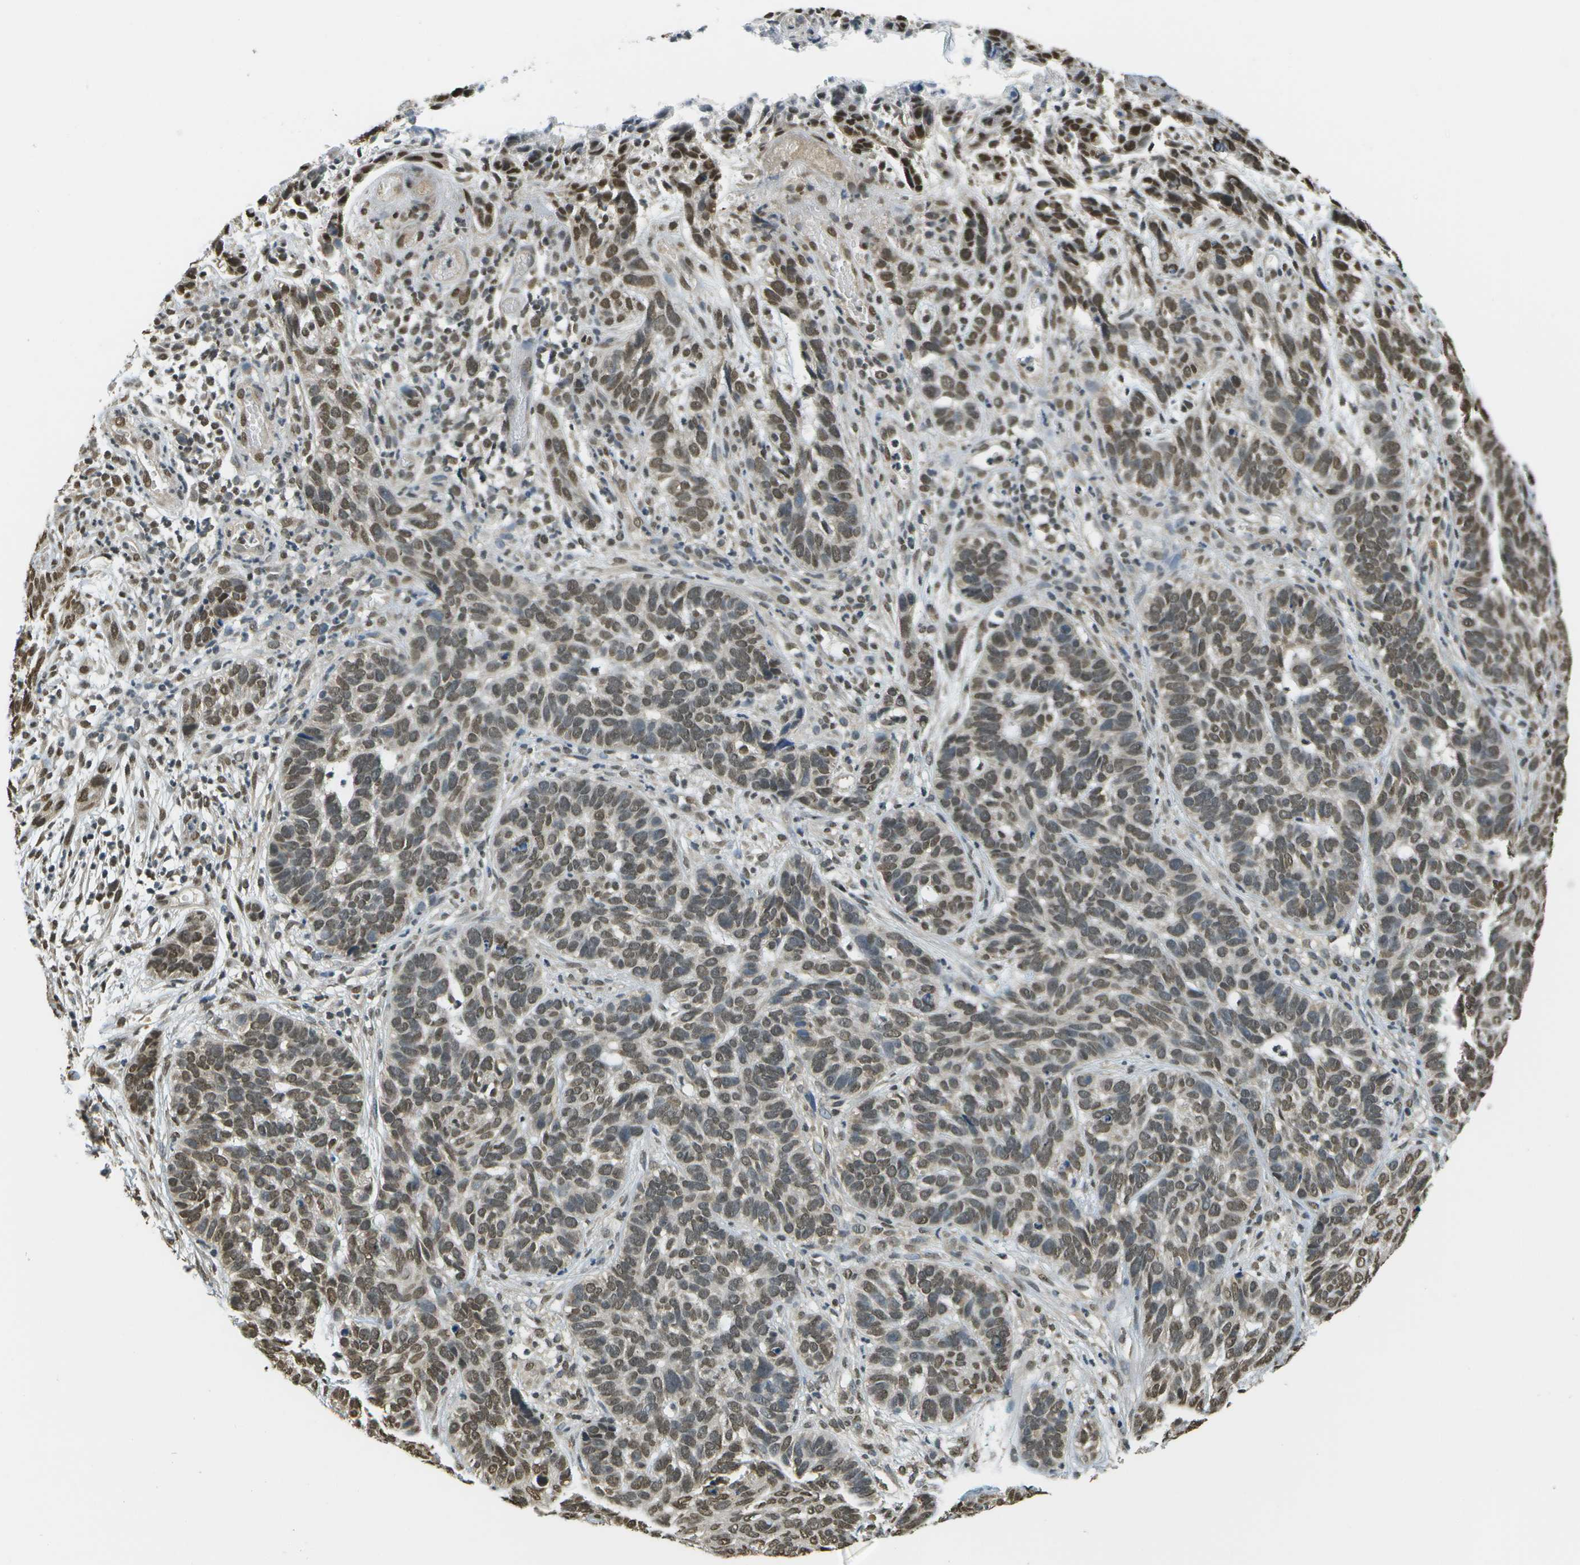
{"staining": {"intensity": "weak", "quantity": "25%-75%", "location": "nuclear"}, "tissue": "skin cancer", "cell_type": "Tumor cells", "image_type": "cancer", "snomed": [{"axis": "morphology", "description": "Basal cell carcinoma"}, {"axis": "topography", "description": "Skin"}], "caption": "A brown stain highlights weak nuclear expression of a protein in human skin cancer tumor cells.", "gene": "ABL2", "patient": {"sex": "male", "age": 87}}